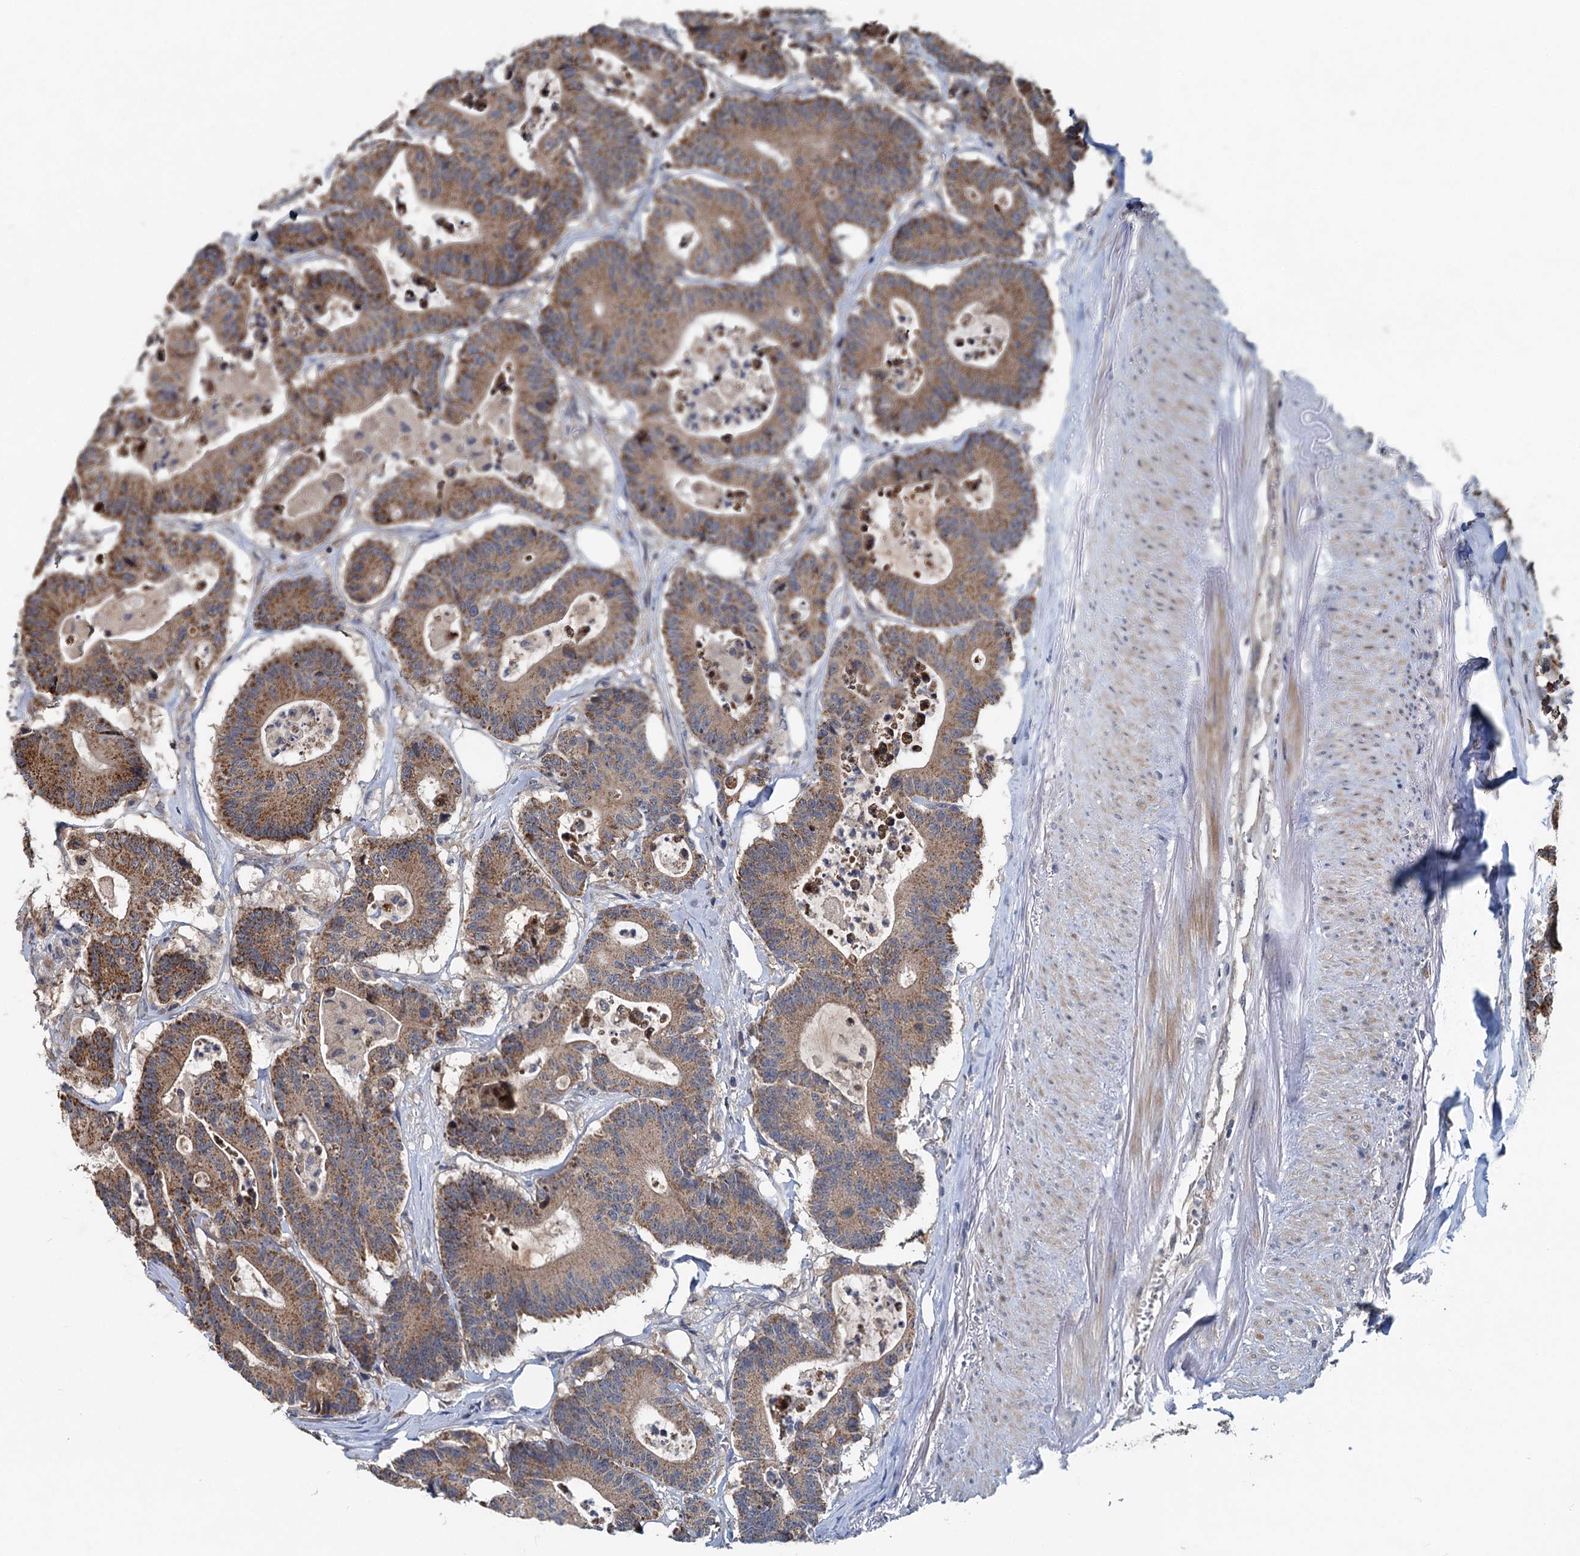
{"staining": {"intensity": "moderate", "quantity": ">75%", "location": "cytoplasmic/membranous"}, "tissue": "colorectal cancer", "cell_type": "Tumor cells", "image_type": "cancer", "snomed": [{"axis": "morphology", "description": "Adenocarcinoma, NOS"}, {"axis": "topography", "description": "Colon"}], "caption": "DAB immunohistochemical staining of human colorectal cancer (adenocarcinoma) displays moderate cytoplasmic/membranous protein staining in about >75% of tumor cells. (brown staining indicates protein expression, while blue staining denotes nuclei).", "gene": "OTUB1", "patient": {"sex": "female", "age": 84}}